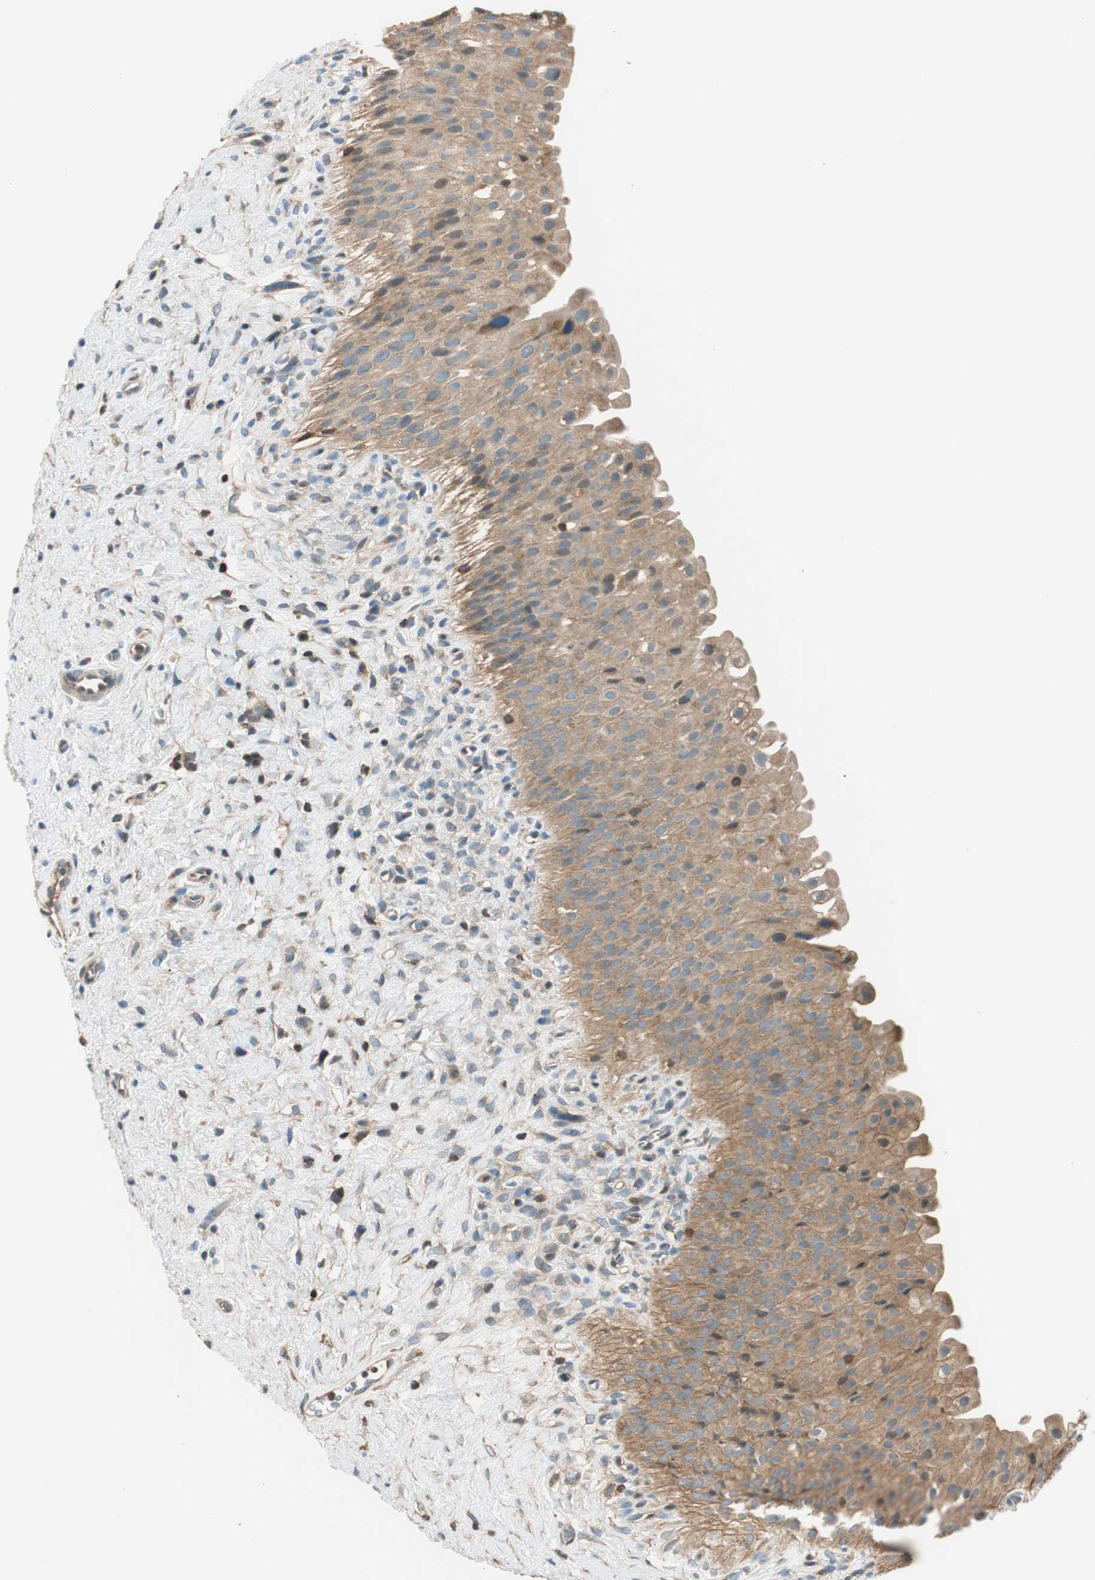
{"staining": {"intensity": "moderate", "quantity": ">75%", "location": "cytoplasmic/membranous"}, "tissue": "urinary bladder", "cell_type": "Urothelial cells", "image_type": "normal", "snomed": [{"axis": "morphology", "description": "Normal tissue, NOS"}, {"axis": "morphology", "description": "Urothelial carcinoma, High grade"}, {"axis": "topography", "description": "Urinary bladder"}], "caption": "Protein expression analysis of normal human urinary bladder reveals moderate cytoplasmic/membranous staining in about >75% of urothelial cells.", "gene": "PI4K2B", "patient": {"sex": "male", "age": 46}}